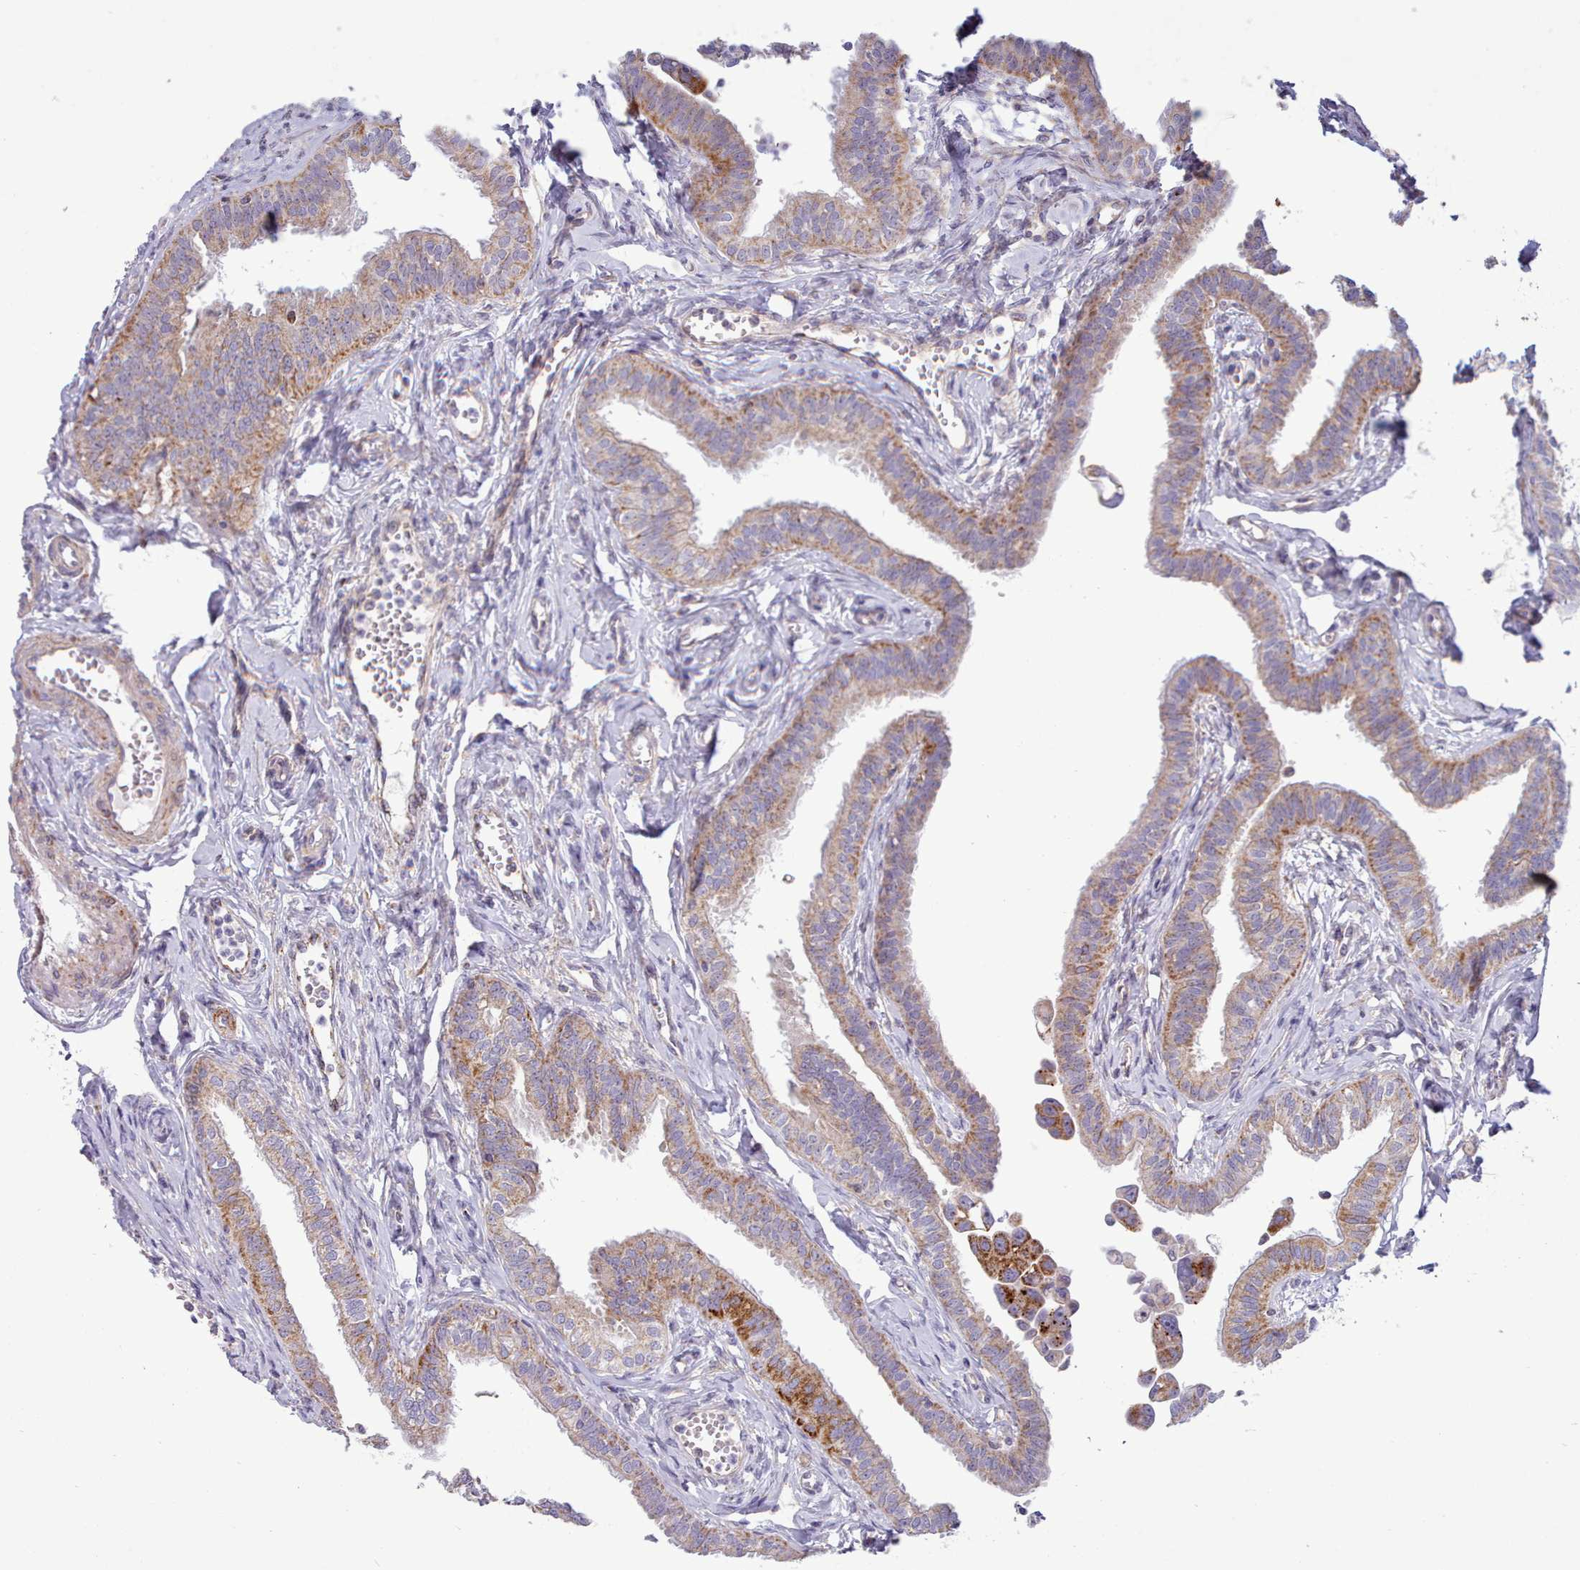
{"staining": {"intensity": "moderate", "quantity": "25%-75%", "location": "cytoplasmic/membranous"}, "tissue": "fallopian tube", "cell_type": "Glandular cells", "image_type": "normal", "snomed": [{"axis": "morphology", "description": "Normal tissue, NOS"}, {"axis": "morphology", "description": "Carcinoma, NOS"}, {"axis": "topography", "description": "Fallopian tube"}, {"axis": "topography", "description": "Ovary"}], "caption": "Glandular cells display medium levels of moderate cytoplasmic/membranous staining in approximately 25%-75% of cells in normal fallopian tube. Nuclei are stained in blue.", "gene": "MRPL21", "patient": {"sex": "female", "age": 59}}